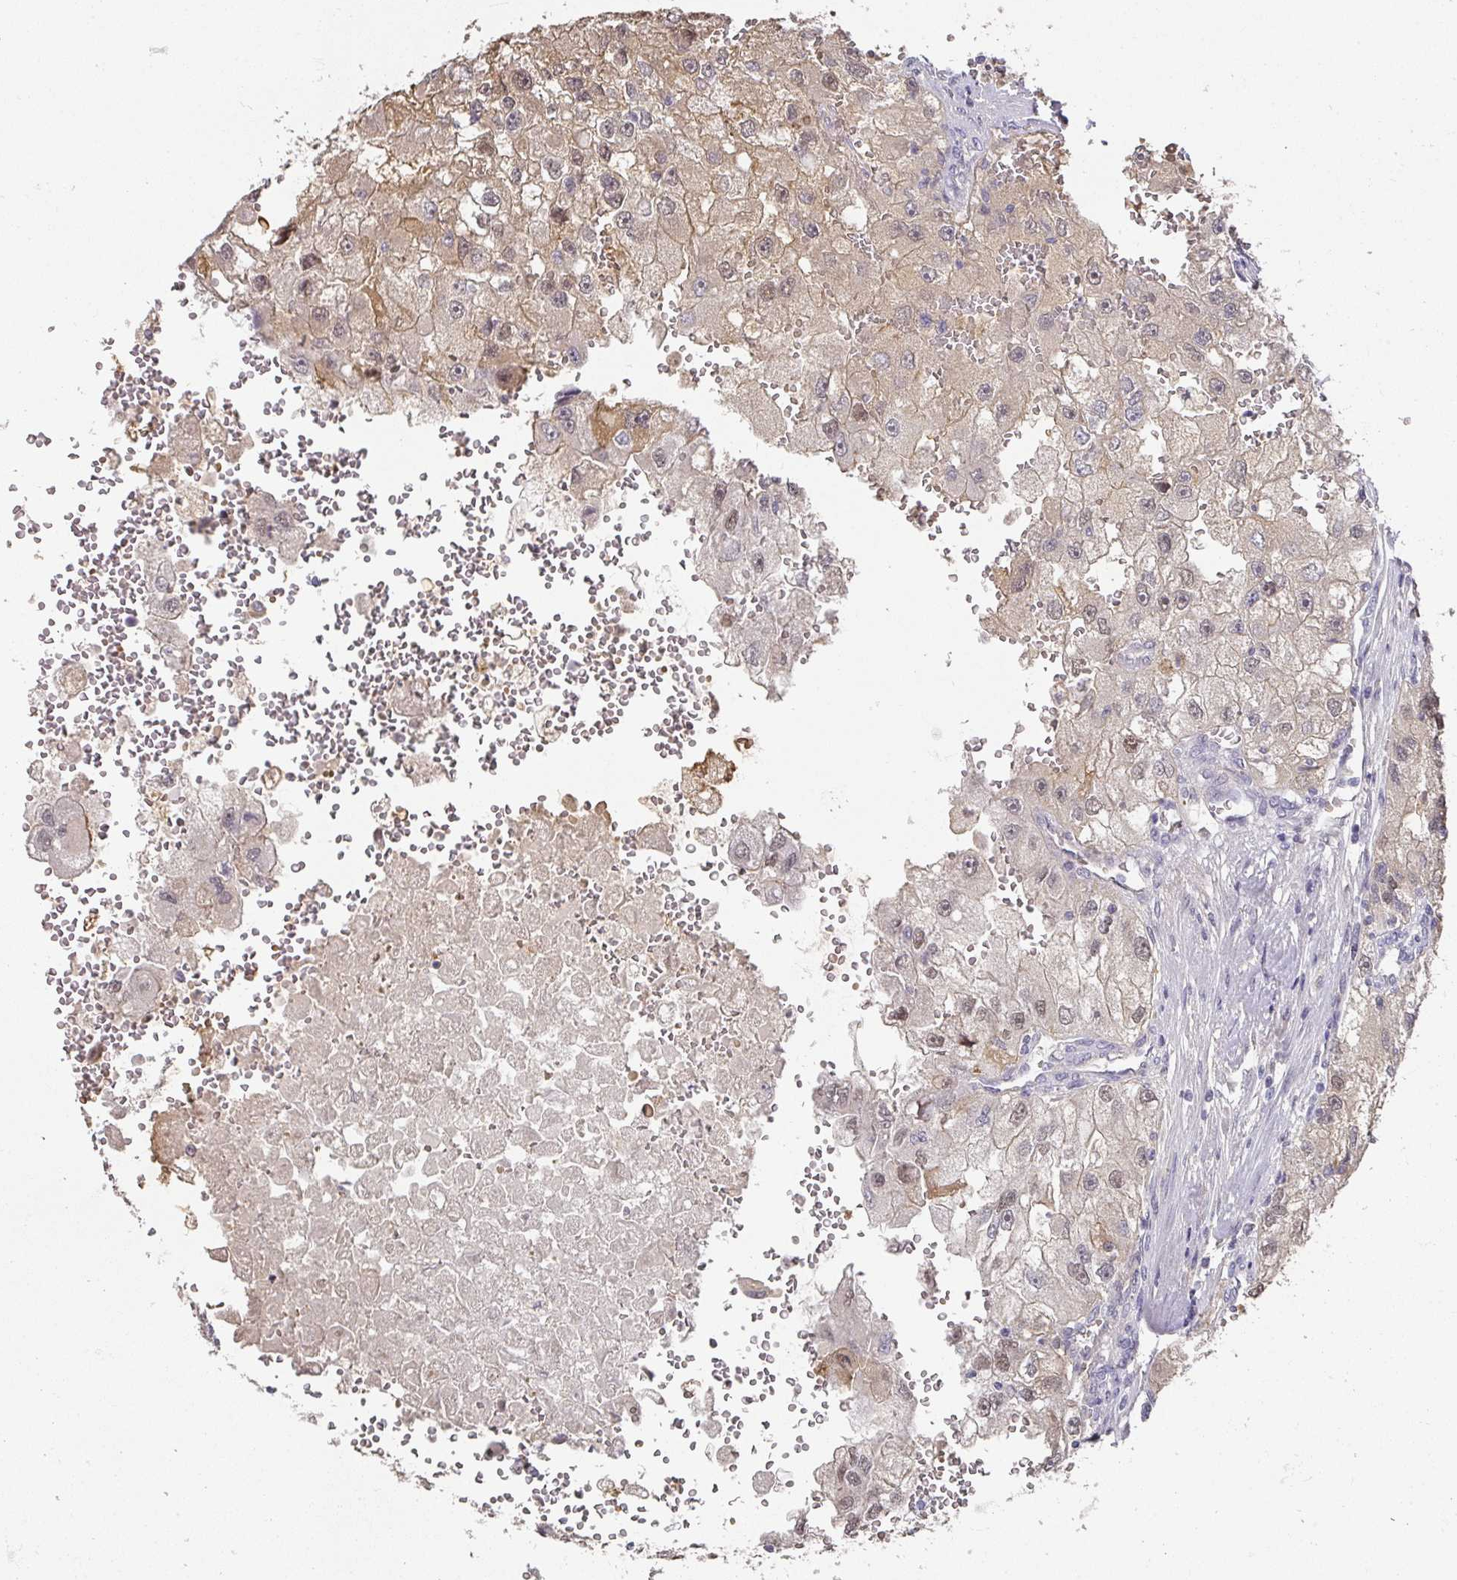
{"staining": {"intensity": "weak", "quantity": ">75%", "location": "cytoplasmic/membranous,nuclear"}, "tissue": "renal cancer", "cell_type": "Tumor cells", "image_type": "cancer", "snomed": [{"axis": "morphology", "description": "Adenocarcinoma, NOS"}, {"axis": "topography", "description": "Kidney"}], "caption": "Immunohistochemistry (IHC) photomicrograph of renal cancer stained for a protein (brown), which shows low levels of weak cytoplasmic/membranous and nuclear staining in about >75% of tumor cells.", "gene": "FOXN4", "patient": {"sex": "male", "age": 63}}